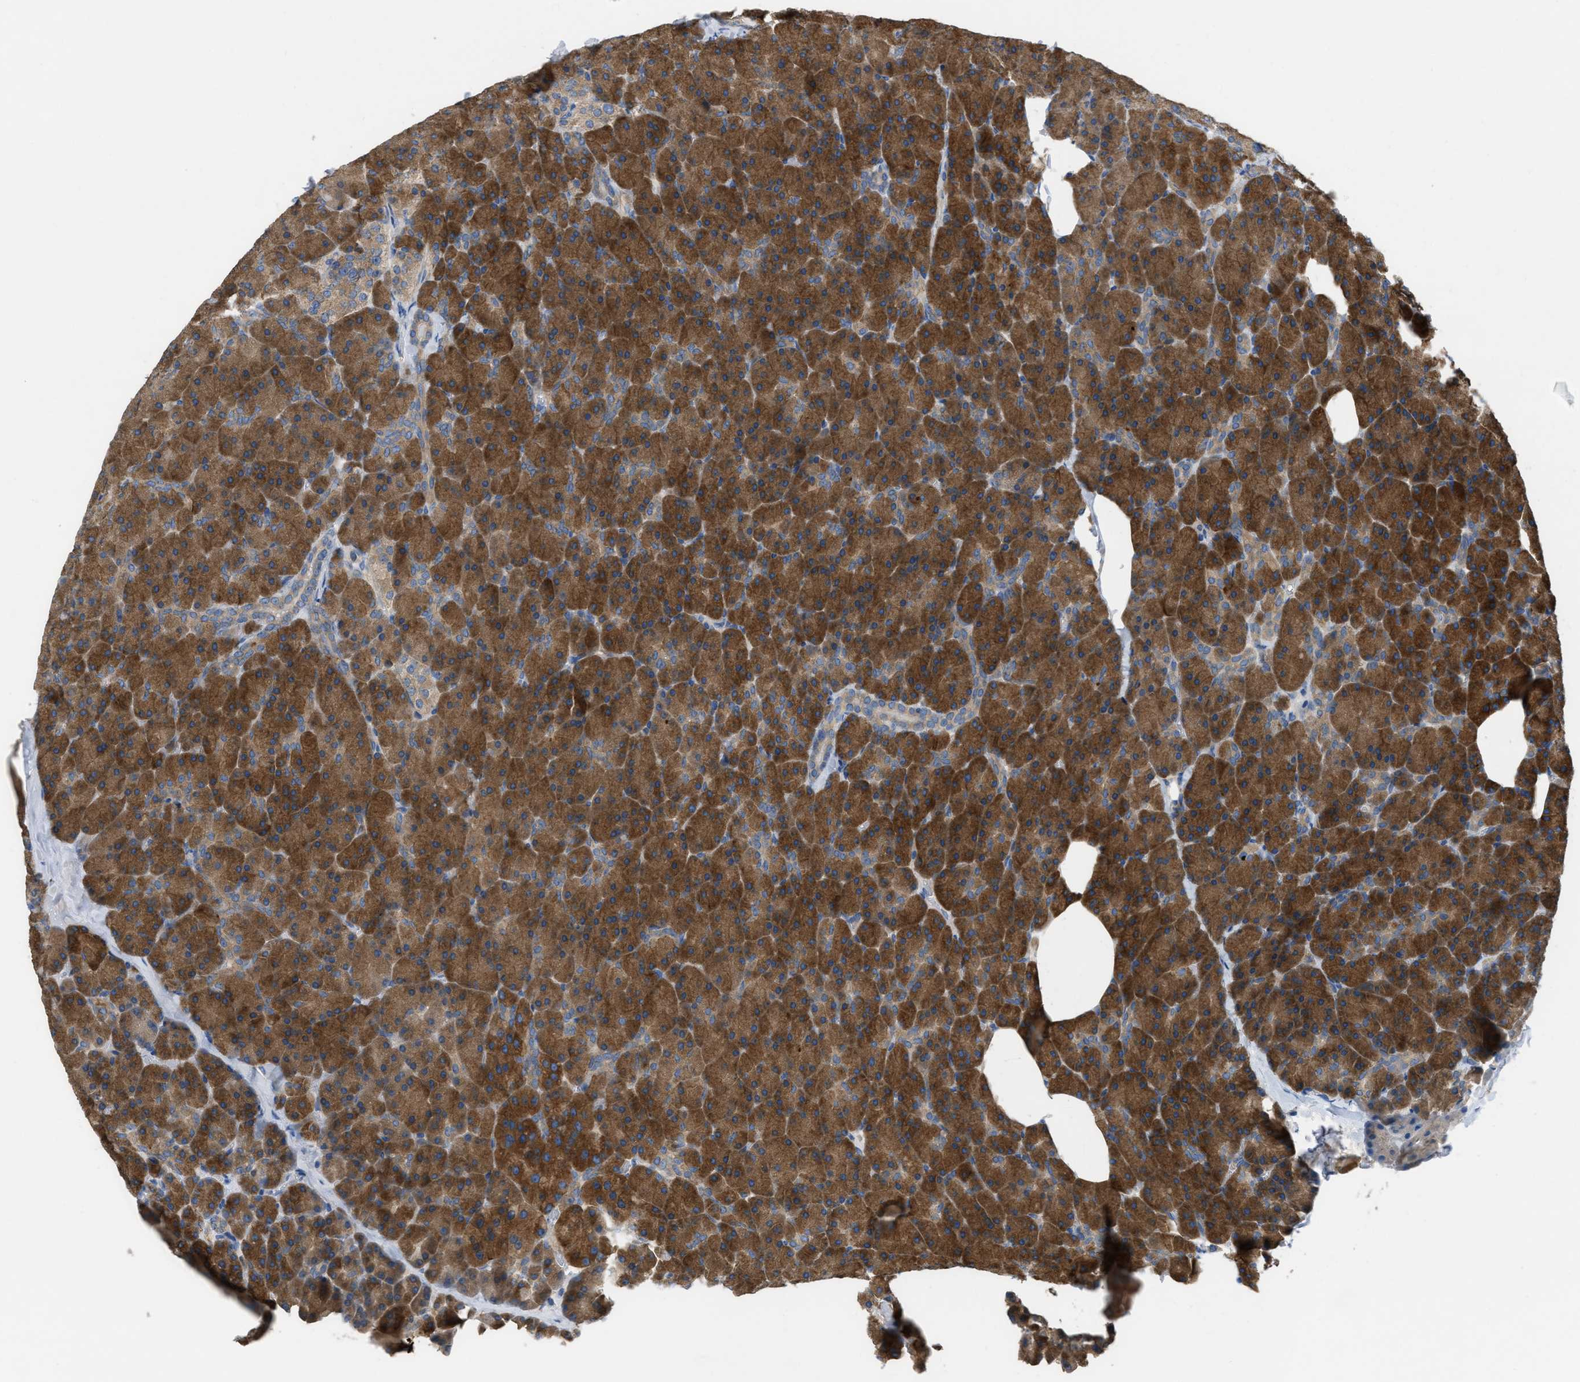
{"staining": {"intensity": "strong", "quantity": ">75%", "location": "cytoplasmic/membranous"}, "tissue": "pancreas", "cell_type": "Exocrine glandular cells", "image_type": "normal", "snomed": [{"axis": "morphology", "description": "Normal tissue, NOS"}, {"axis": "topography", "description": "Pancreas"}], "caption": "Protein expression analysis of unremarkable human pancreas reveals strong cytoplasmic/membranous expression in about >75% of exocrine glandular cells. Using DAB (3,3'-diaminobenzidine) (brown) and hematoxylin (blue) stains, captured at high magnification using brightfield microscopy.", "gene": "UBA5", "patient": {"sex": "female", "age": 35}}